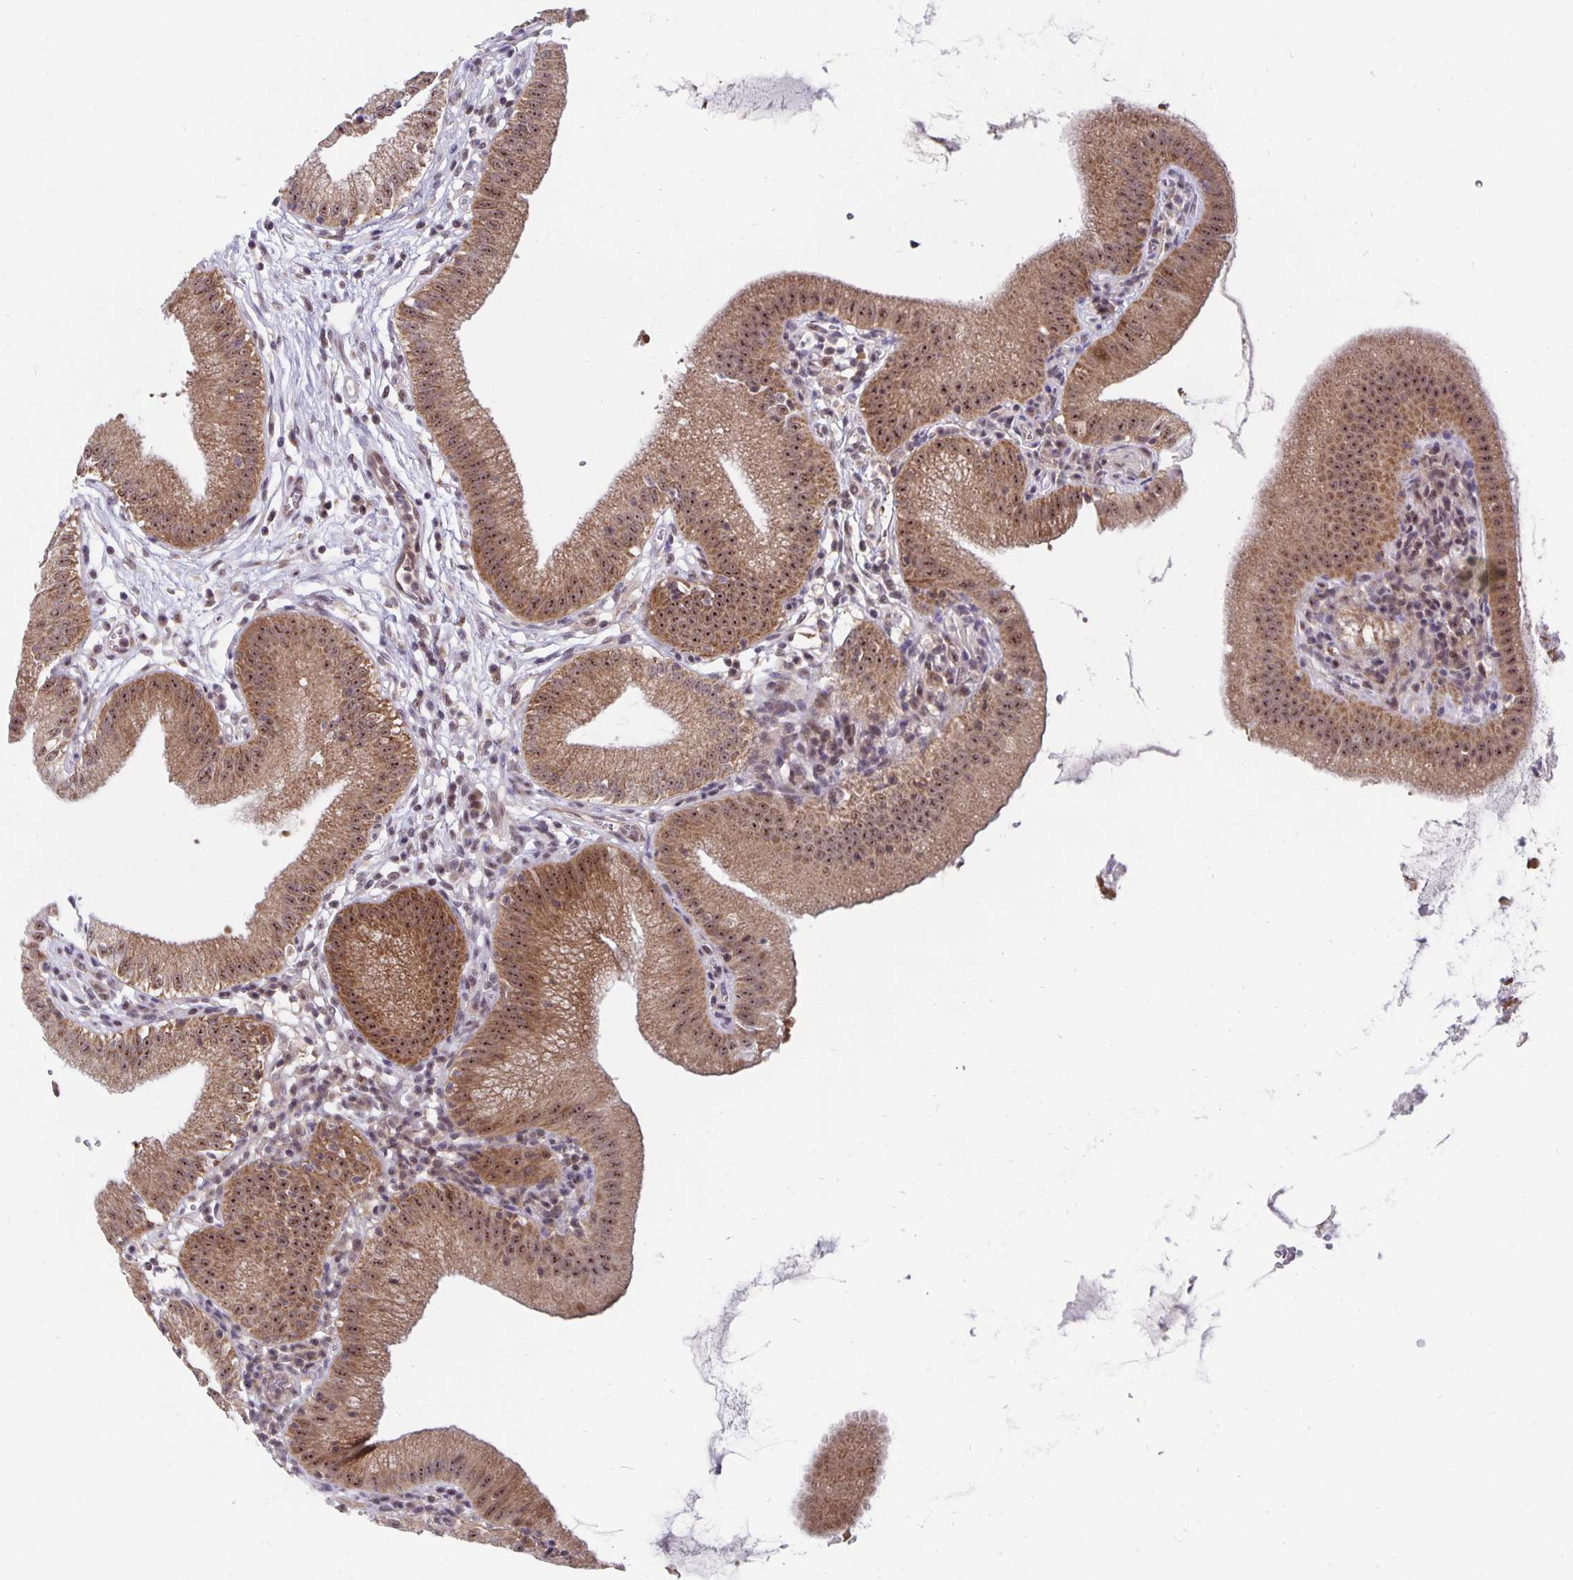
{"staining": {"intensity": "moderate", "quantity": ">75%", "location": "cytoplasmic/membranous,nuclear"}, "tissue": "gallbladder", "cell_type": "Glandular cells", "image_type": "normal", "snomed": [{"axis": "morphology", "description": "Normal tissue, NOS"}, {"axis": "topography", "description": "Gallbladder"}], "caption": "The histopathology image shows staining of benign gallbladder, revealing moderate cytoplasmic/membranous,nuclear protein expression (brown color) within glandular cells.", "gene": "EXOC6B", "patient": {"sex": "female", "age": 65}}